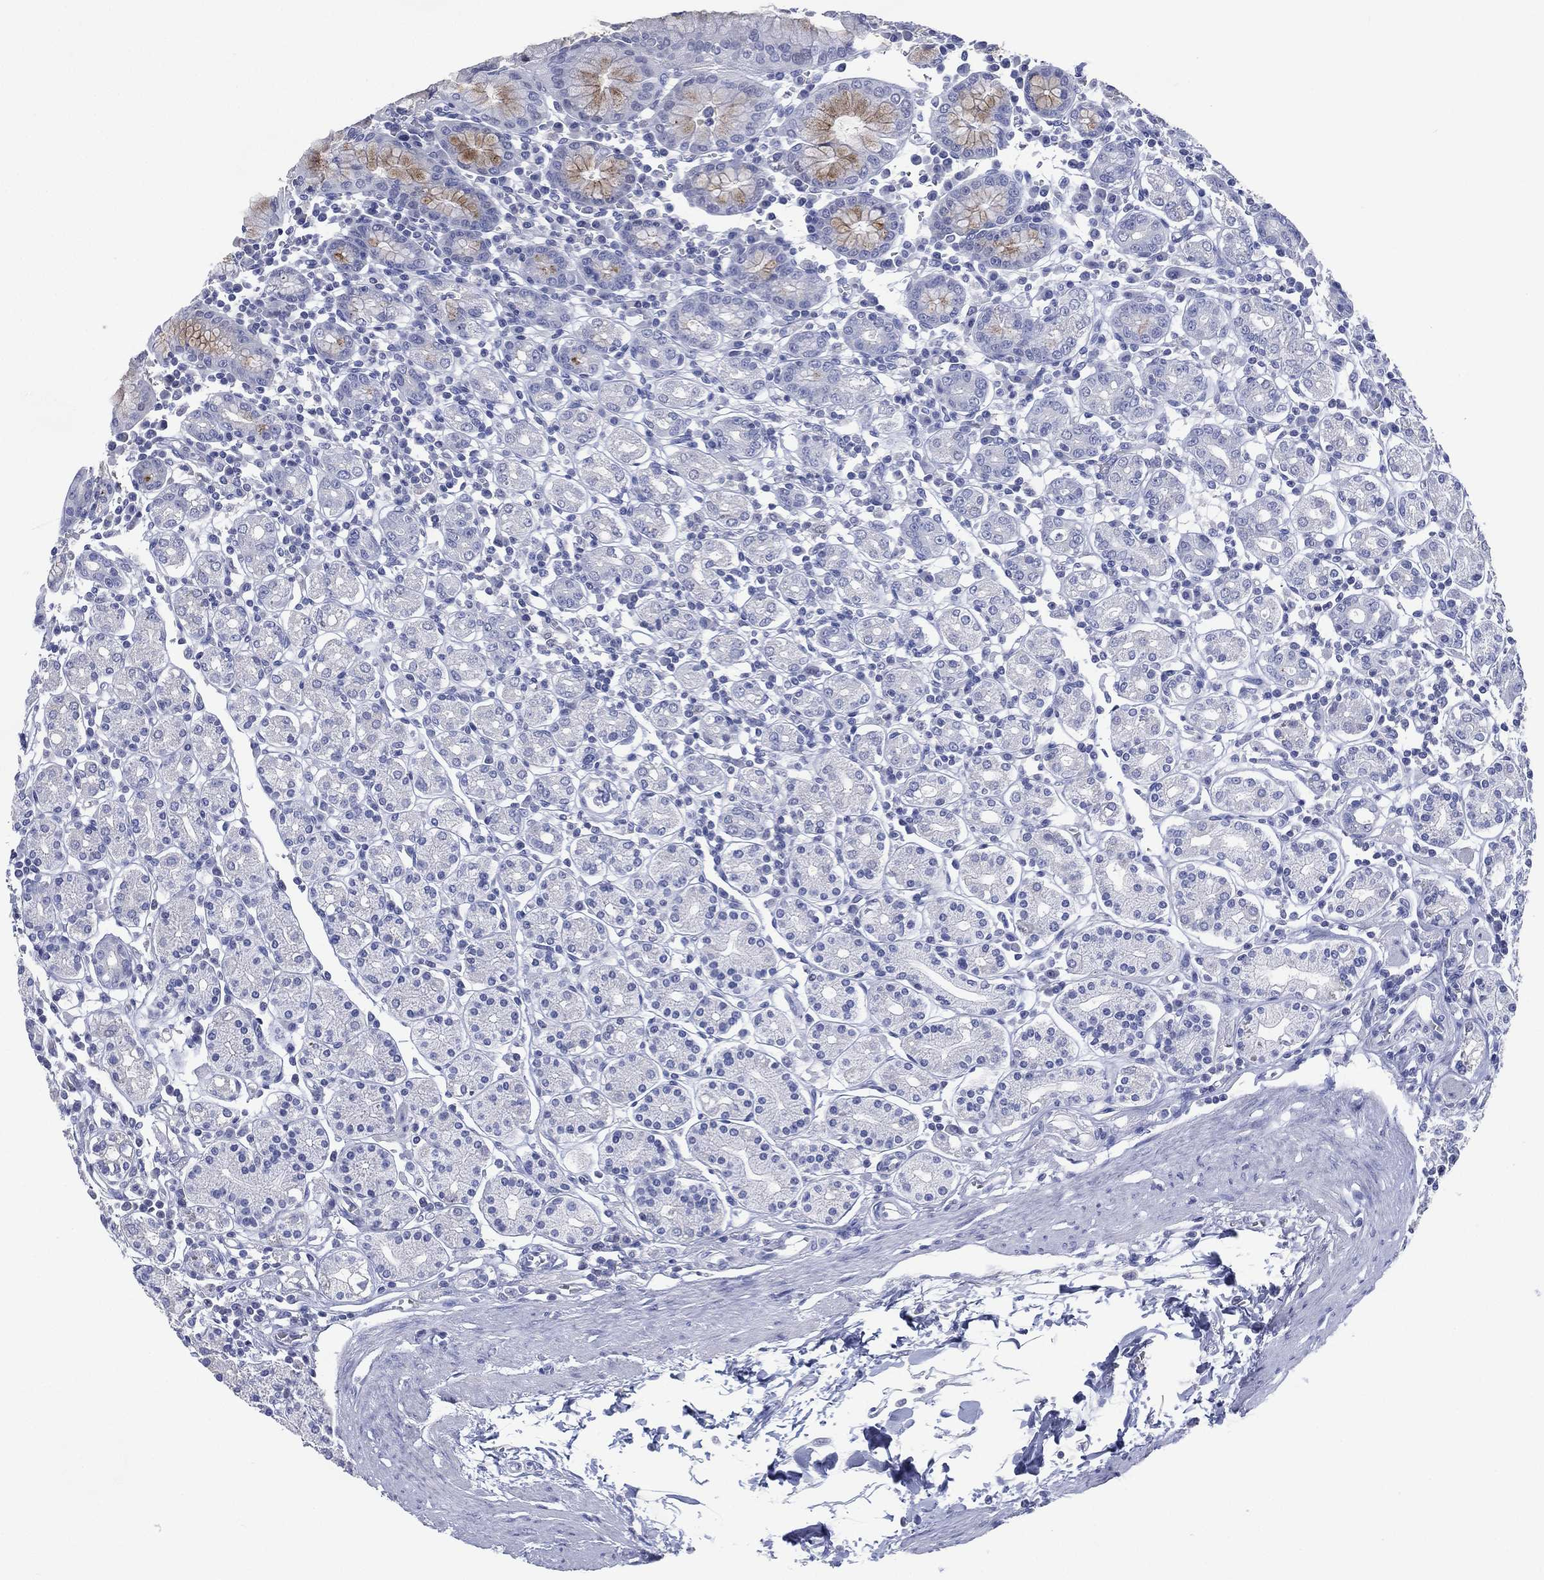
{"staining": {"intensity": "negative", "quantity": "none", "location": "none"}, "tissue": "stomach", "cell_type": "Glandular cells", "image_type": "normal", "snomed": [{"axis": "morphology", "description": "Normal tissue, NOS"}, {"axis": "topography", "description": "Stomach, upper"}, {"axis": "topography", "description": "Stomach"}], "caption": "A high-resolution image shows IHC staining of benign stomach, which exhibits no significant expression in glandular cells.", "gene": "TMEM247", "patient": {"sex": "male", "age": 62}}